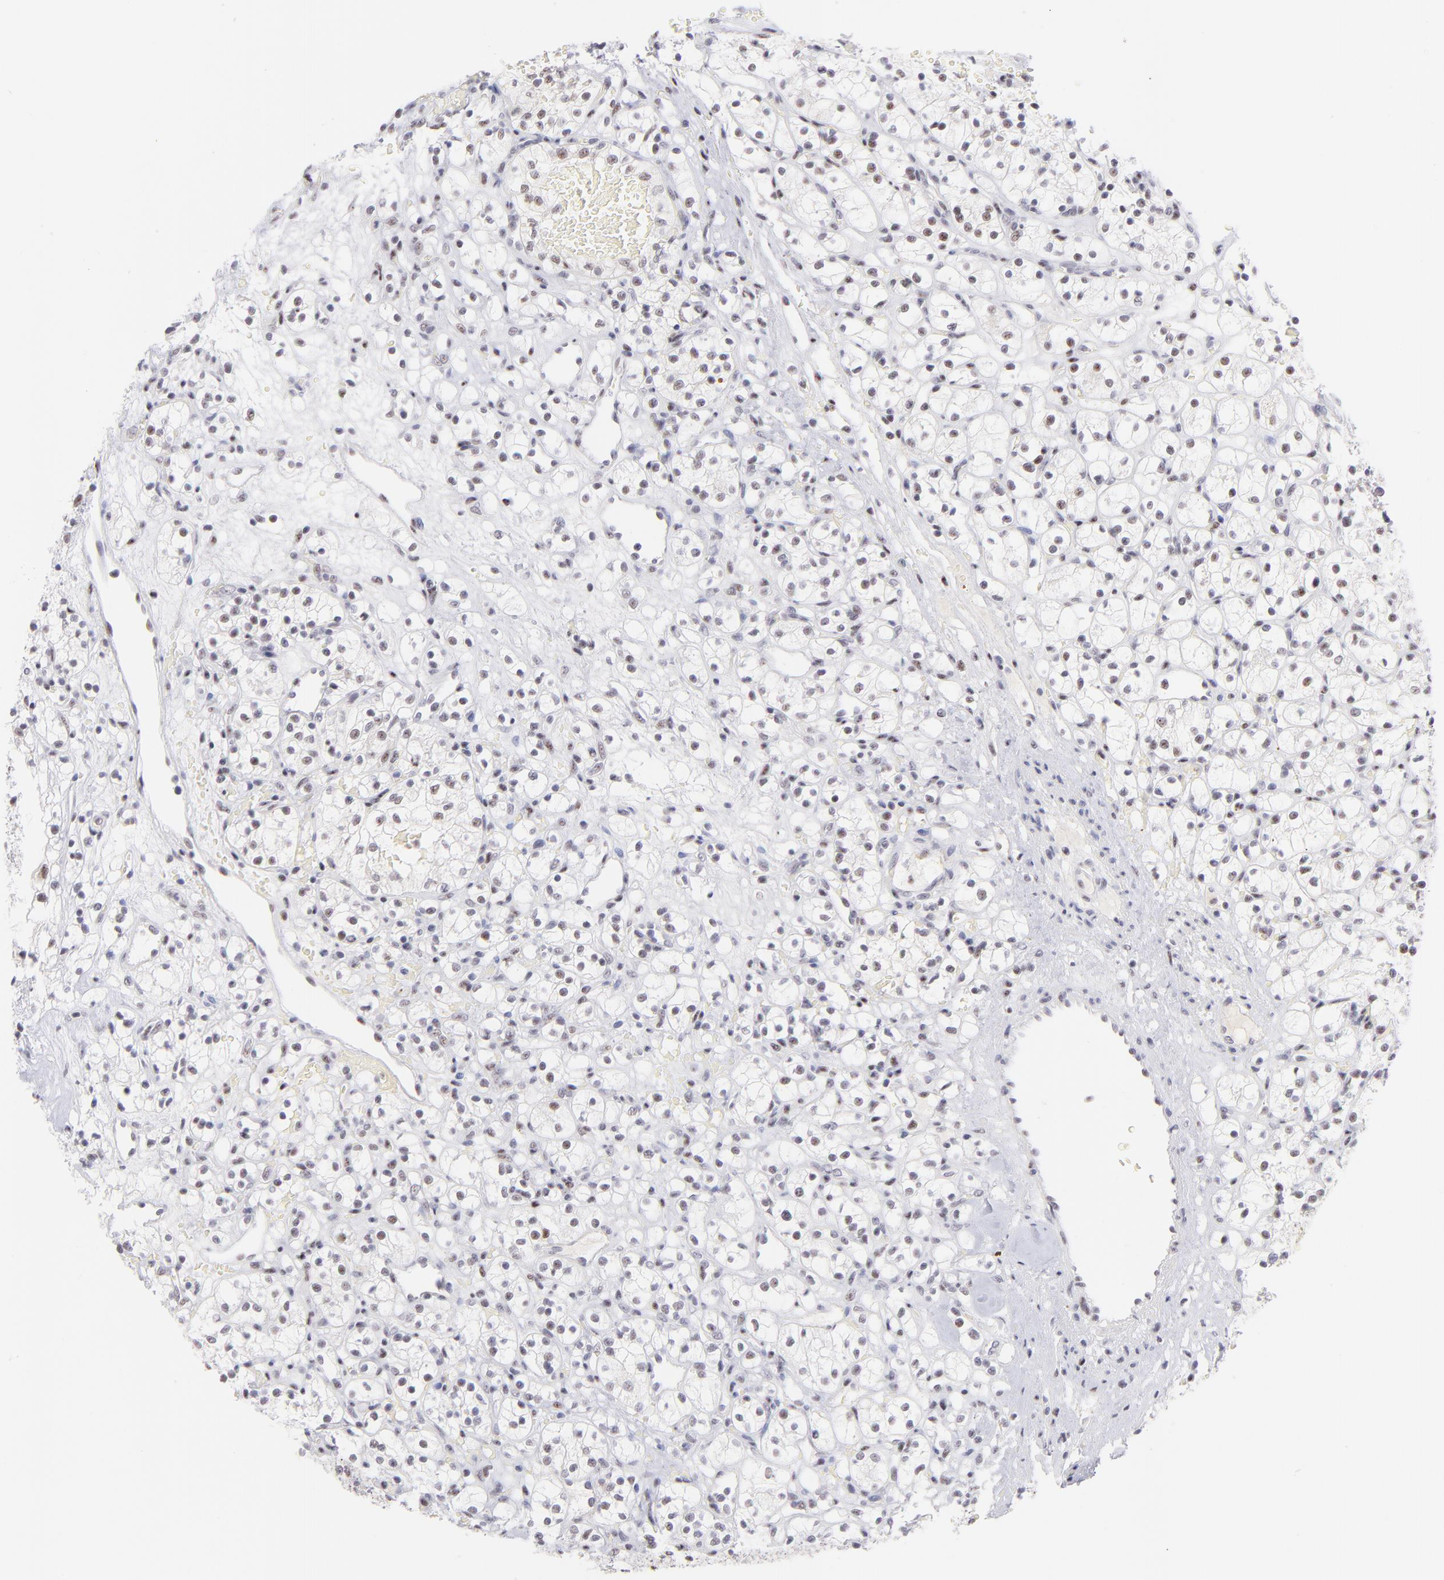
{"staining": {"intensity": "moderate", "quantity": "25%-75%", "location": "nuclear"}, "tissue": "renal cancer", "cell_type": "Tumor cells", "image_type": "cancer", "snomed": [{"axis": "morphology", "description": "Adenocarcinoma, NOS"}, {"axis": "topography", "description": "Kidney"}], "caption": "Immunohistochemical staining of human renal adenocarcinoma demonstrates moderate nuclear protein expression in about 25%-75% of tumor cells.", "gene": "CDC25C", "patient": {"sex": "female", "age": 60}}